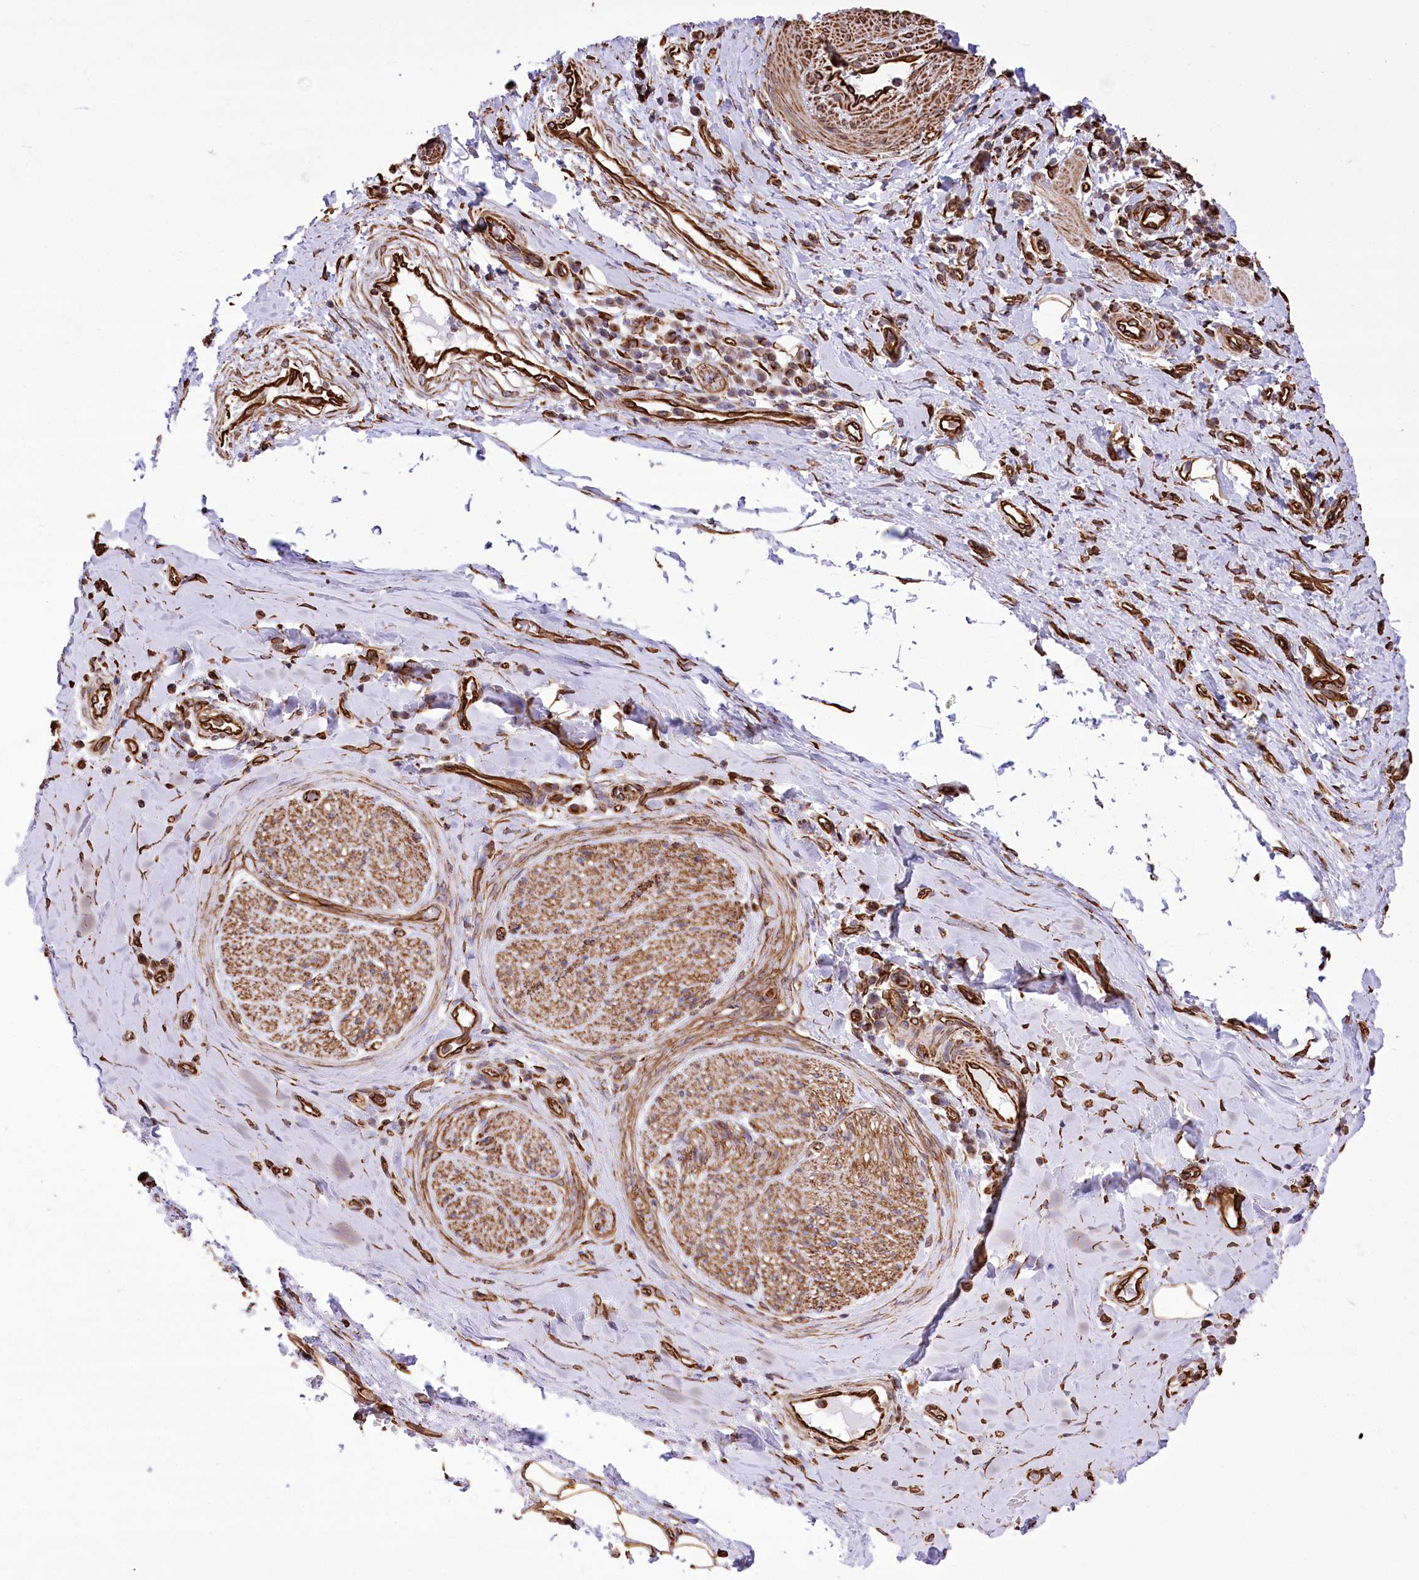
{"staining": {"intensity": "moderate", "quantity": ">75%", "location": "cytoplasmic/membranous"}, "tissue": "adipose tissue", "cell_type": "Adipocytes", "image_type": "normal", "snomed": [{"axis": "morphology", "description": "Normal tissue, NOS"}, {"axis": "morphology", "description": "Adenocarcinoma, NOS"}, {"axis": "topography", "description": "Esophagus"}, {"axis": "topography", "description": "Stomach, upper"}, {"axis": "topography", "description": "Peripheral nerve tissue"}], "caption": "The immunohistochemical stain highlights moderate cytoplasmic/membranous positivity in adipocytes of unremarkable adipose tissue. The protein is stained brown, and the nuclei are stained in blue (DAB IHC with brightfield microscopy, high magnification).", "gene": "TTC1", "patient": {"sex": "male", "age": 62}}